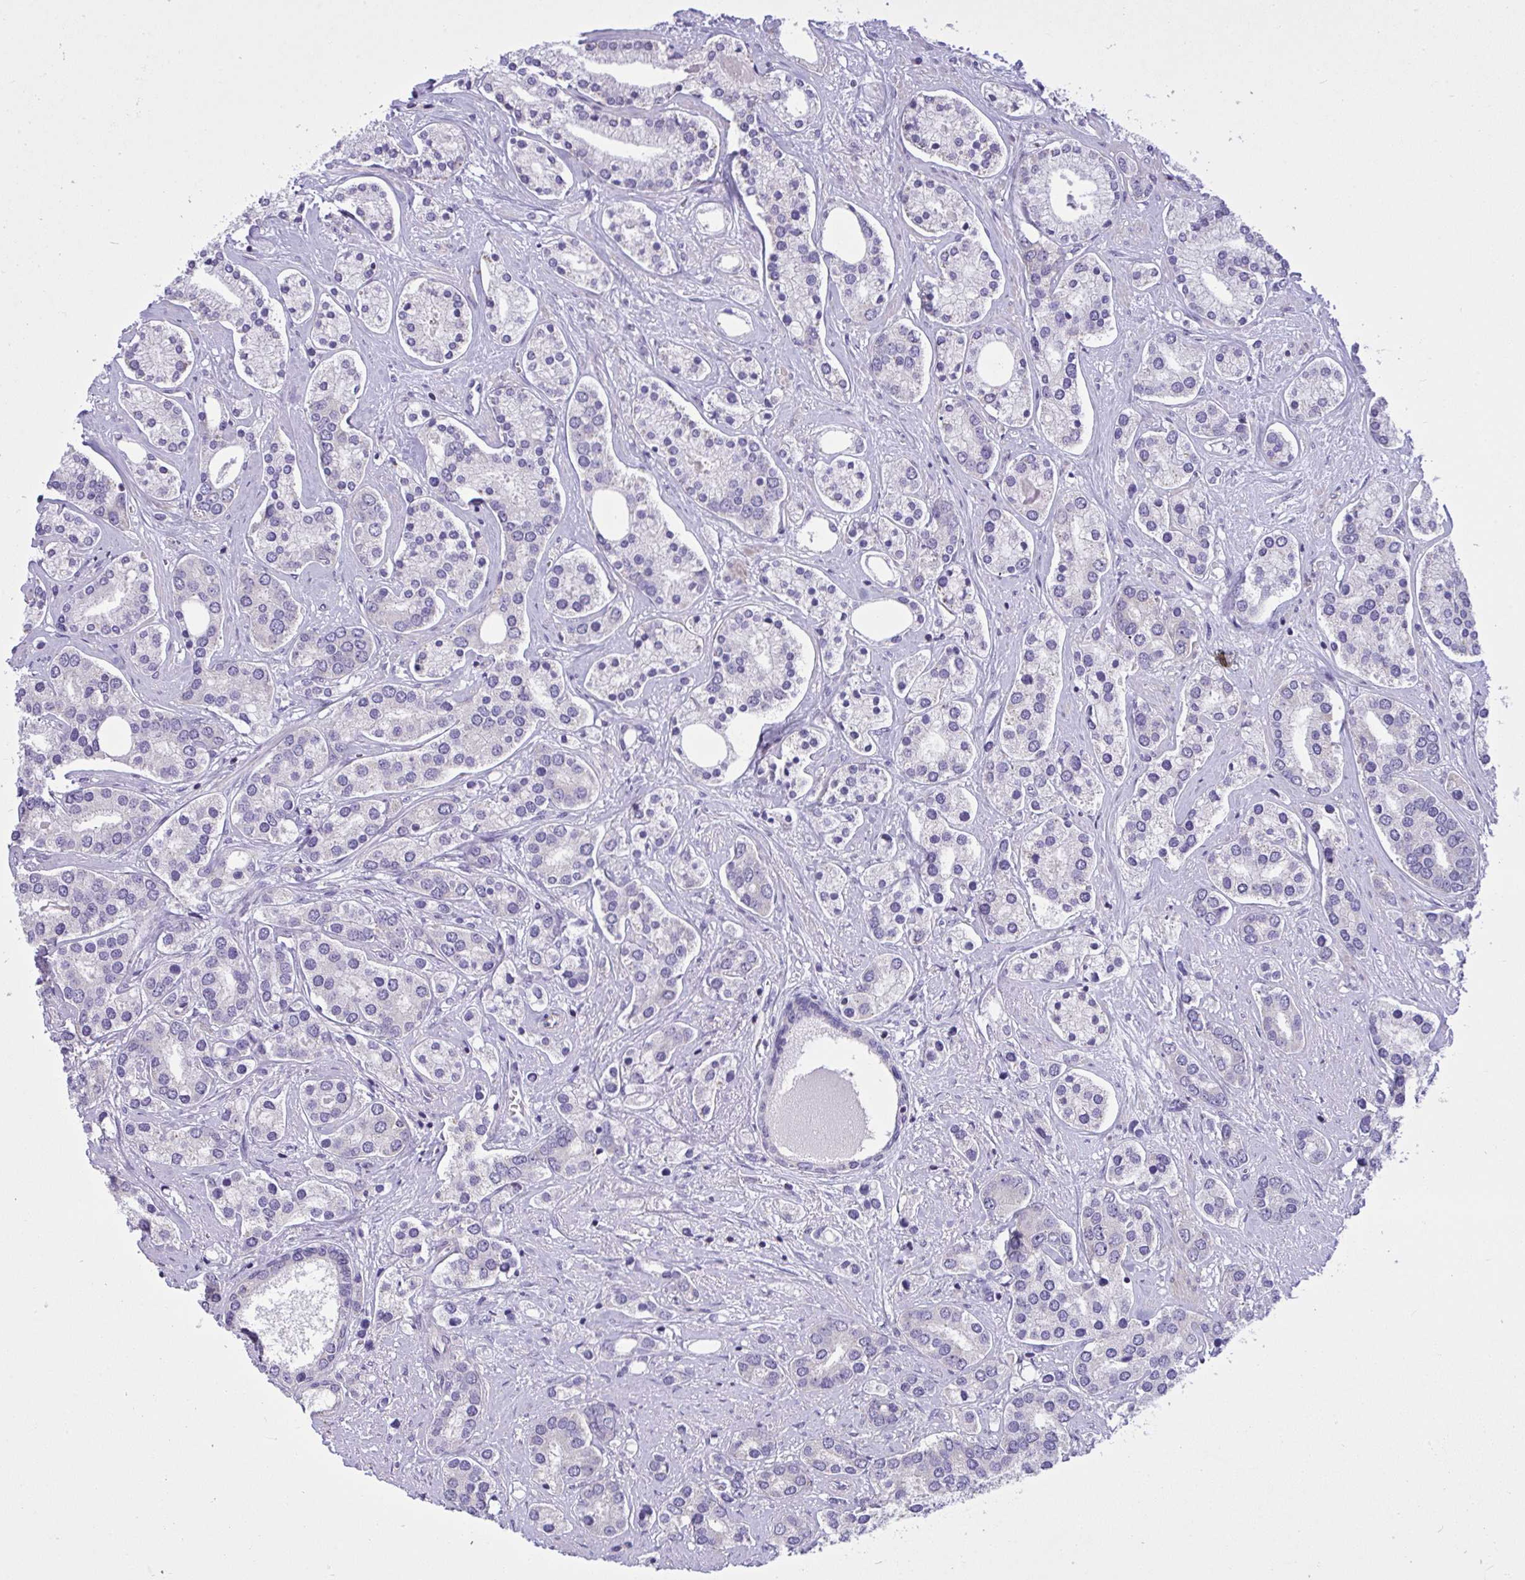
{"staining": {"intensity": "negative", "quantity": "none", "location": "none"}, "tissue": "prostate cancer", "cell_type": "Tumor cells", "image_type": "cancer", "snomed": [{"axis": "morphology", "description": "Adenocarcinoma, High grade"}, {"axis": "topography", "description": "Prostate"}], "caption": "Immunohistochemical staining of adenocarcinoma (high-grade) (prostate) displays no significant positivity in tumor cells.", "gene": "WDR97", "patient": {"sex": "male", "age": 58}}